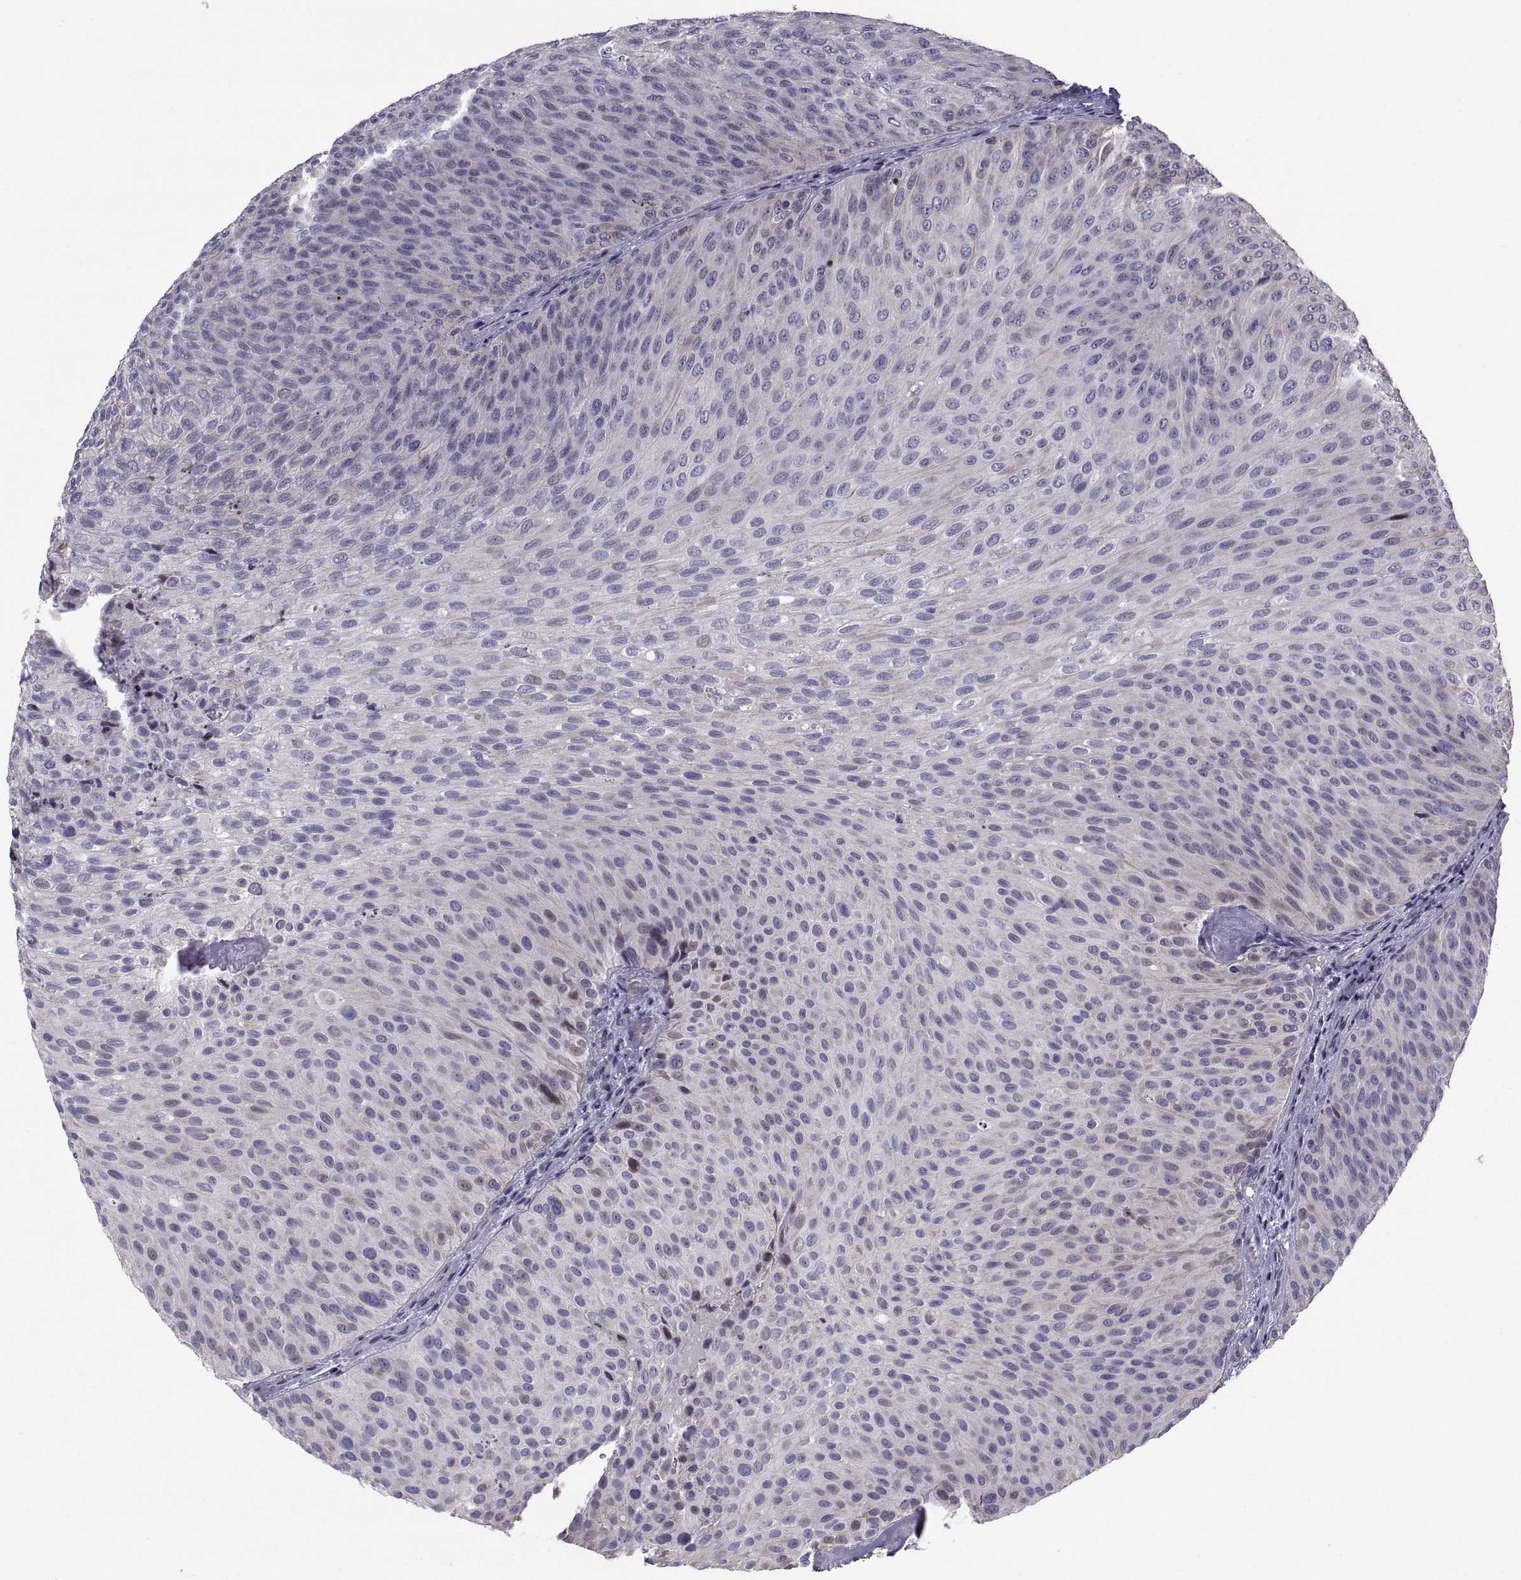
{"staining": {"intensity": "weak", "quantity": "<25%", "location": "cytoplasmic/membranous"}, "tissue": "urothelial cancer", "cell_type": "Tumor cells", "image_type": "cancer", "snomed": [{"axis": "morphology", "description": "Urothelial carcinoma, Low grade"}, {"axis": "topography", "description": "Urinary bladder"}], "caption": "This is a image of immunohistochemistry (IHC) staining of urothelial cancer, which shows no expression in tumor cells. Nuclei are stained in blue.", "gene": "ANO1", "patient": {"sex": "male", "age": 78}}